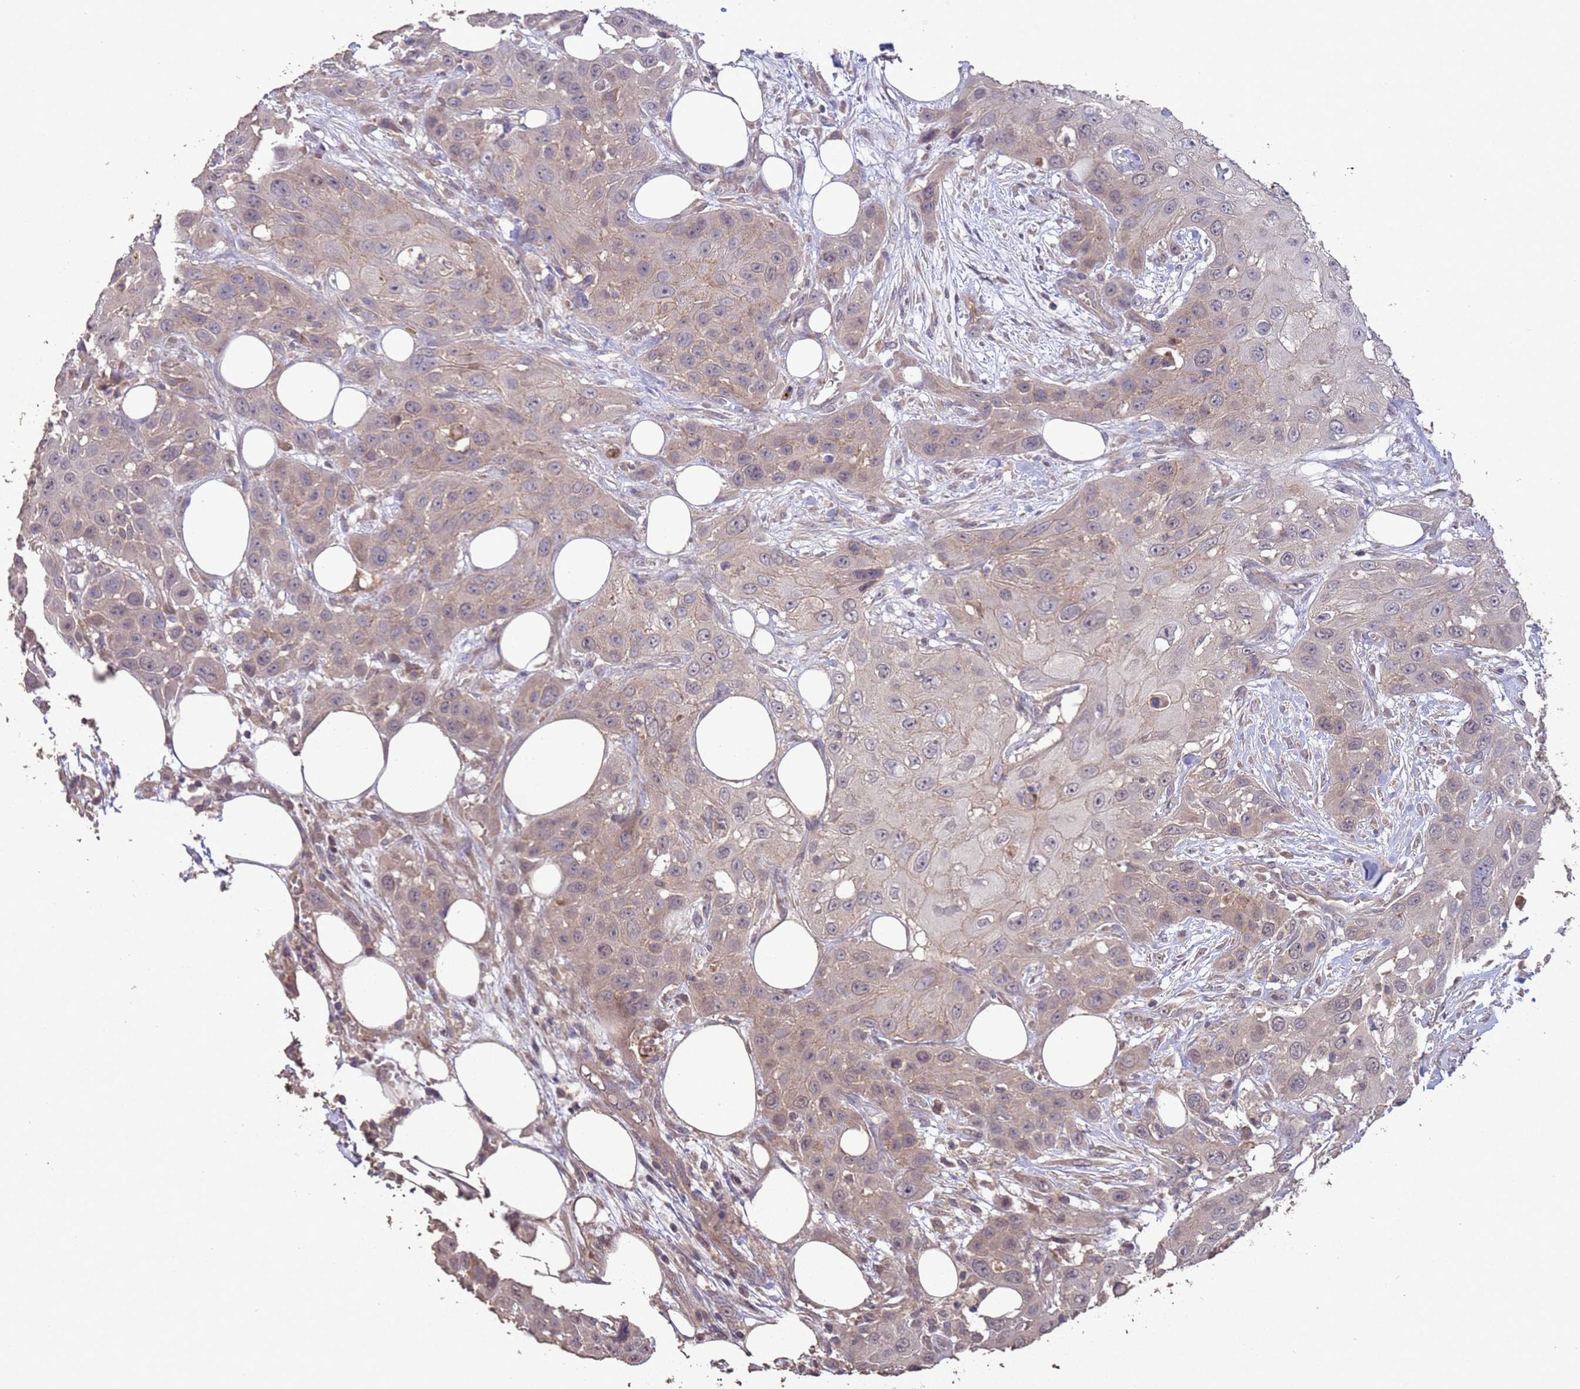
{"staining": {"intensity": "weak", "quantity": "25%-75%", "location": "cytoplasmic/membranous"}, "tissue": "head and neck cancer", "cell_type": "Tumor cells", "image_type": "cancer", "snomed": [{"axis": "morphology", "description": "Squamous cell carcinoma, NOS"}, {"axis": "topography", "description": "Head-Neck"}], "caption": "Immunohistochemistry image of neoplastic tissue: human head and neck cancer stained using IHC demonstrates low levels of weak protein expression localized specifically in the cytoplasmic/membranous of tumor cells, appearing as a cytoplasmic/membranous brown color.", "gene": "SLC9B2", "patient": {"sex": "male", "age": 81}}